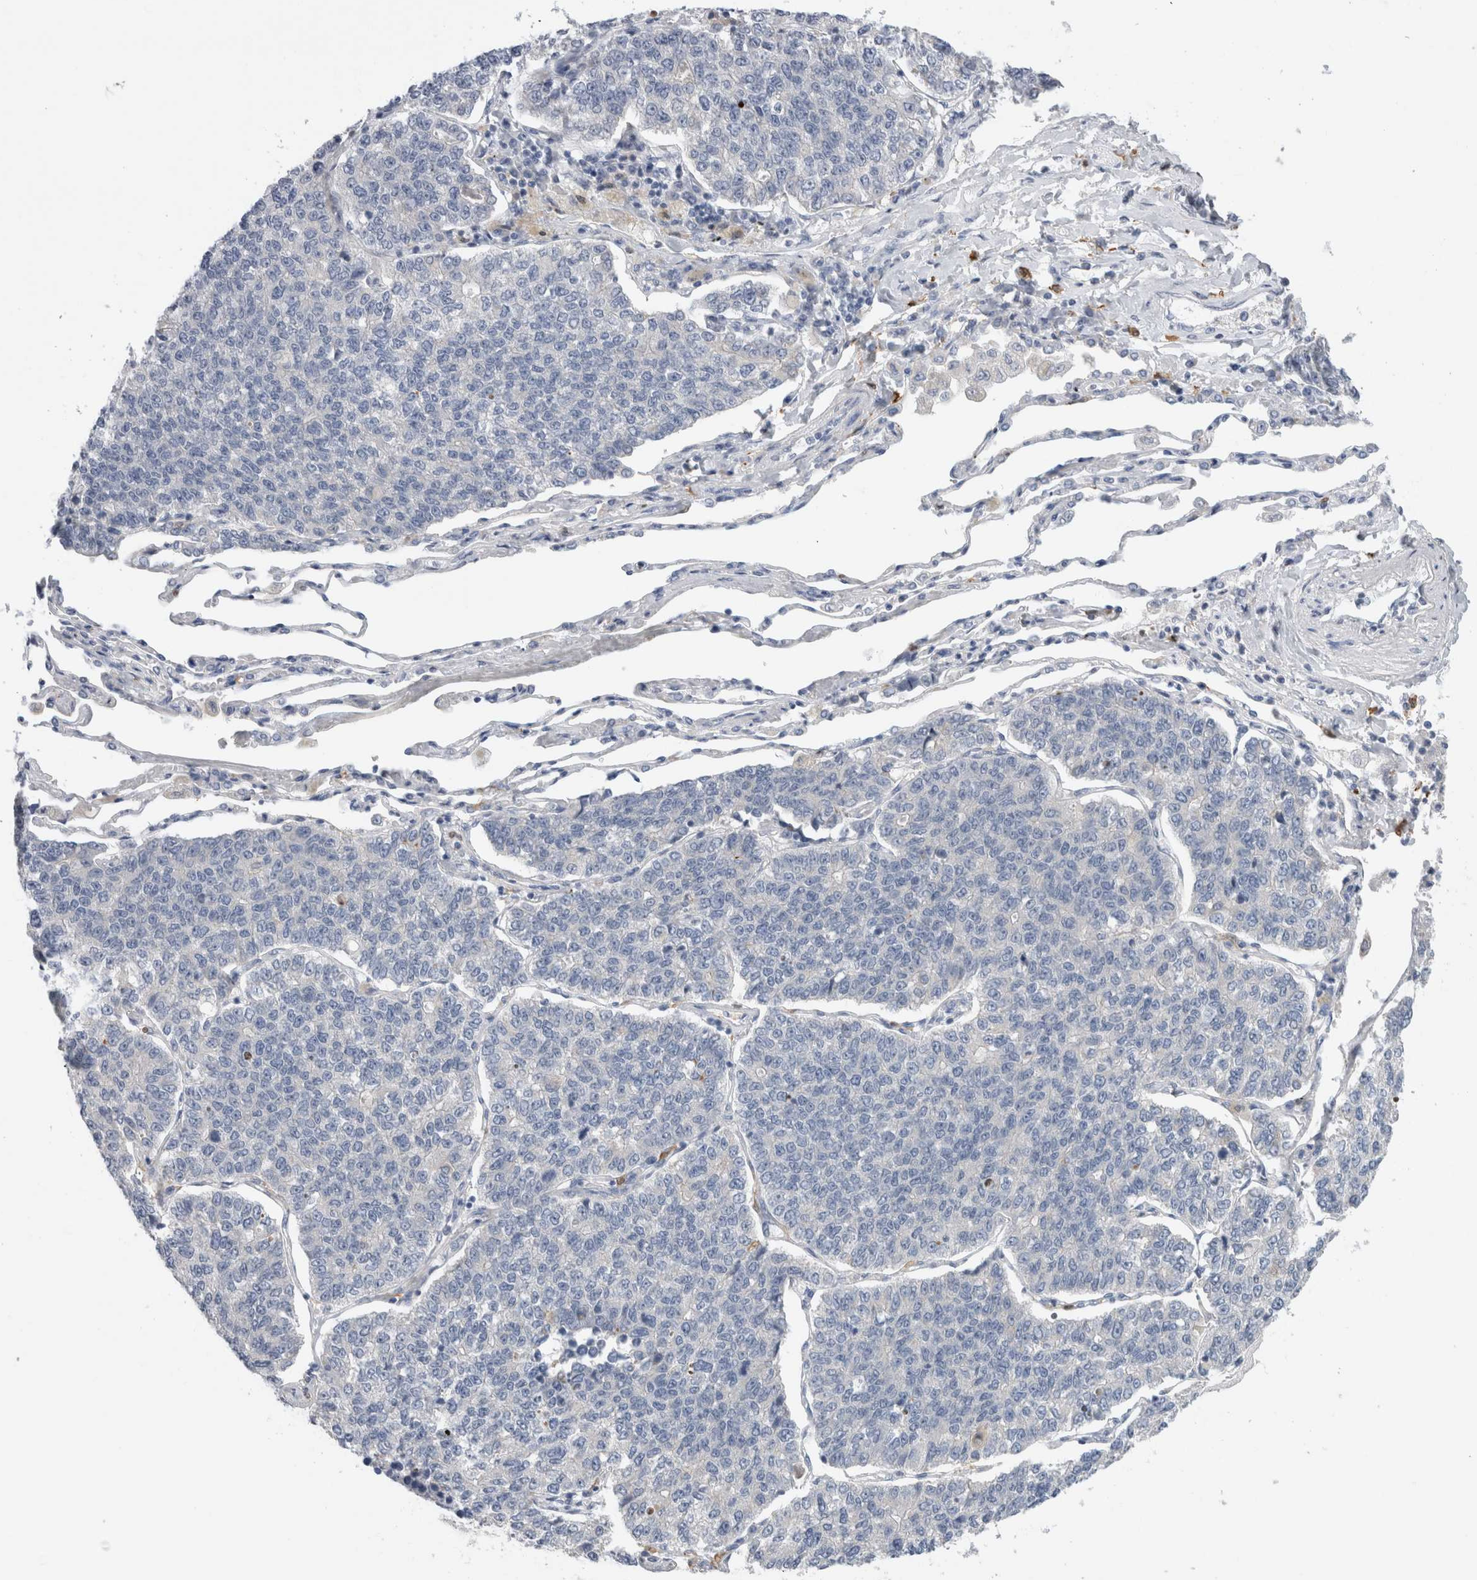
{"staining": {"intensity": "negative", "quantity": "none", "location": "none"}, "tissue": "lung cancer", "cell_type": "Tumor cells", "image_type": "cancer", "snomed": [{"axis": "morphology", "description": "Adenocarcinoma, NOS"}, {"axis": "topography", "description": "Lung"}], "caption": "The immunohistochemistry (IHC) photomicrograph has no significant positivity in tumor cells of lung cancer (adenocarcinoma) tissue.", "gene": "SLC20A2", "patient": {"sex": "male", "age": 49}}